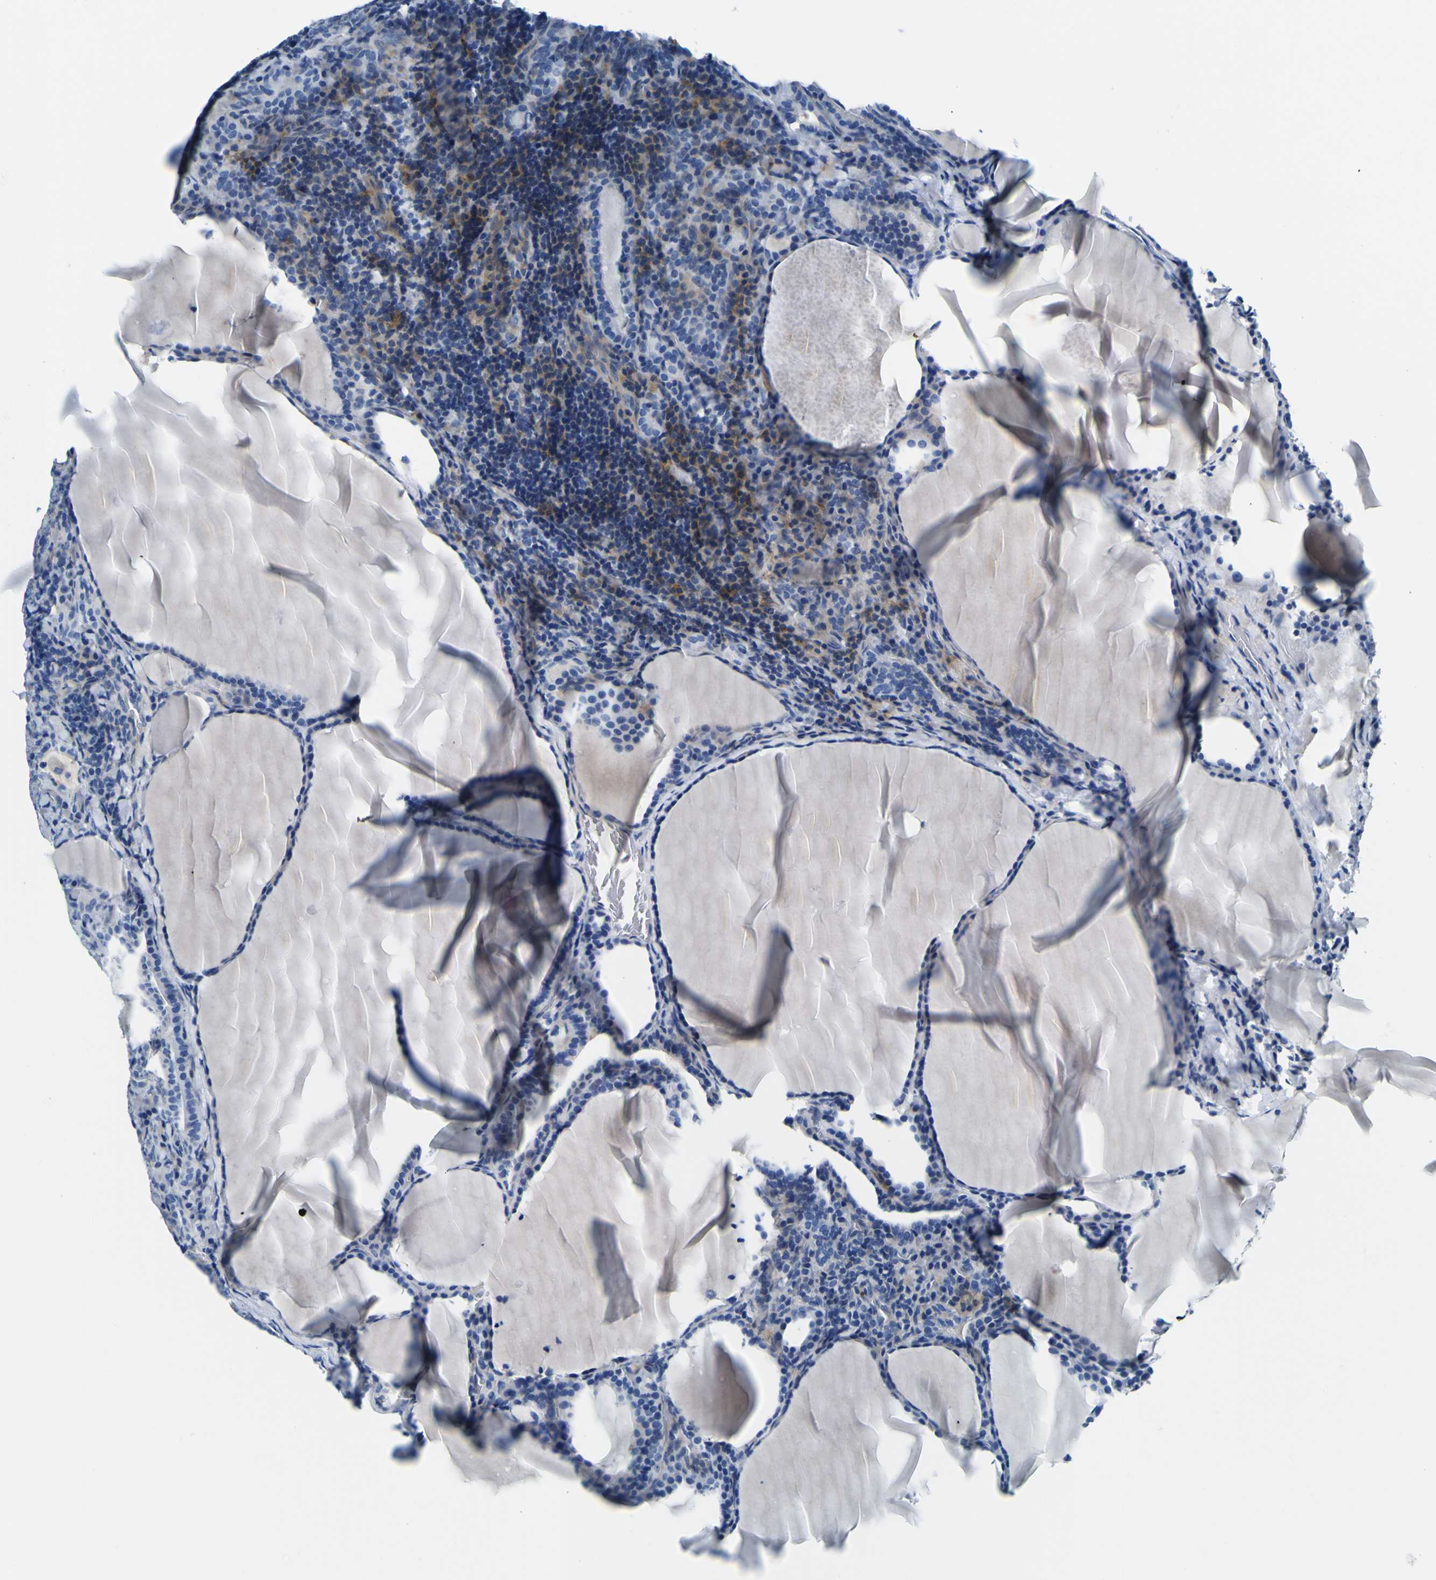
{"staining": {"intensity": "negative", "quantity": "none", "location": "none"}, "tissue": "thyroid cancer", "cell_type": "Tumor cells", "image_type": "cancer", "snomed": [{"axis": "morphology", "description": "Papillary adenocarcinoma, NOS"}, {"axis": "topography", "description": "Thyroid gland"}], "caption": "Tumor cells are negative for protein expression in human thyroid cancer (papillary adenocarcinoma). Nuclei are stained in blue.", "gene": "ADGRA2", "patient": {"sex": "female", "age": 42}}